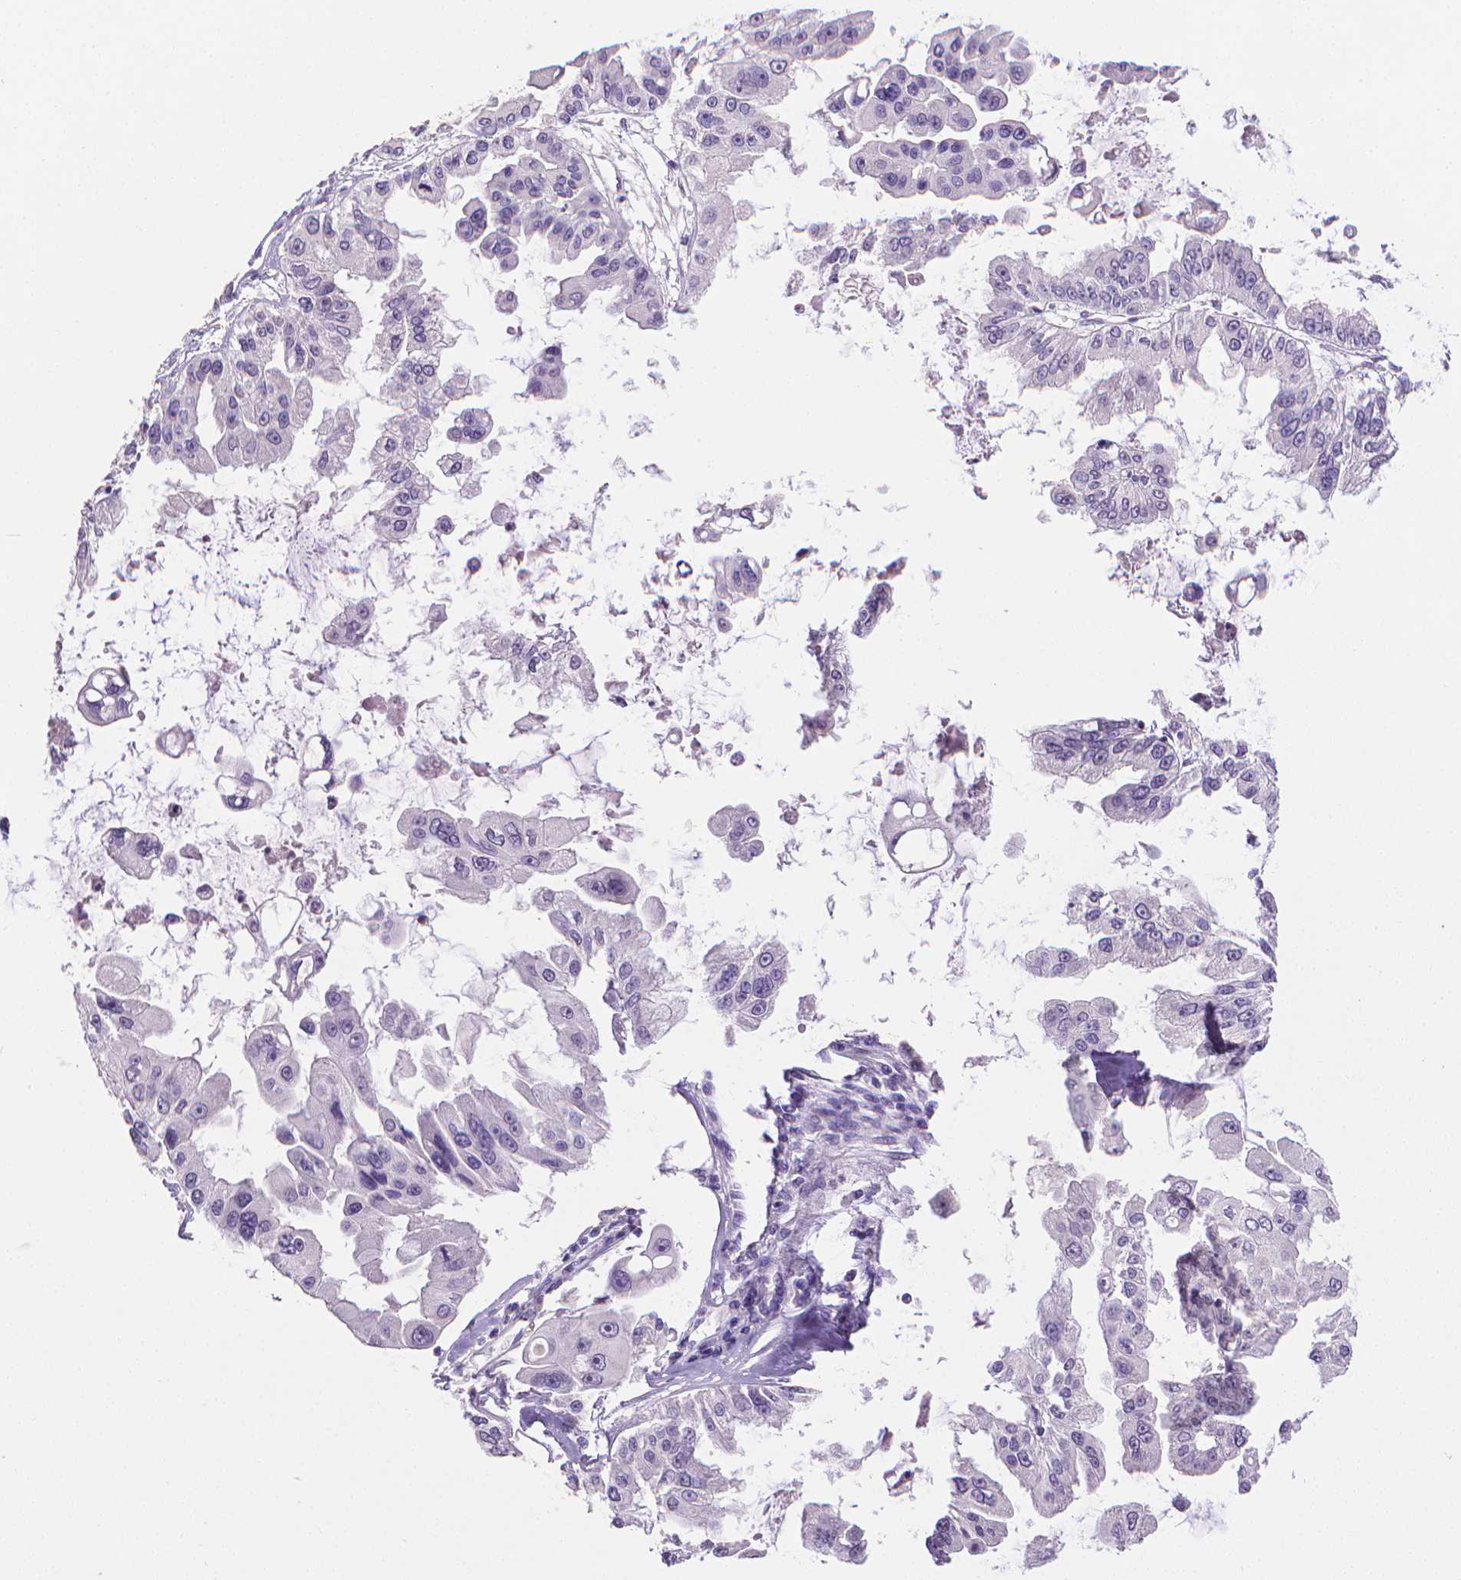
{"staining": {"intensity": "negative", "quantity": "none", "location": "none"}, "tissue": "ovarian cancer", "cell_type": "Tumor cells", "image_type": "cancer", "snomed": [{"axis": "morphology", "description": "Cystadenocarcinoma, serous, NOS"}, {"axis": "topography", "description": "Ovary"}], "caption": "Photomicrograph shows no protein staining in tumor cells of serous cystadenocarcinoma (ovarian) tissue. (DAB immunohistochemistry with hematoxylin counter stain).", "gene": "TNNI2", "patient": {"sex": "female", "age": 56}}